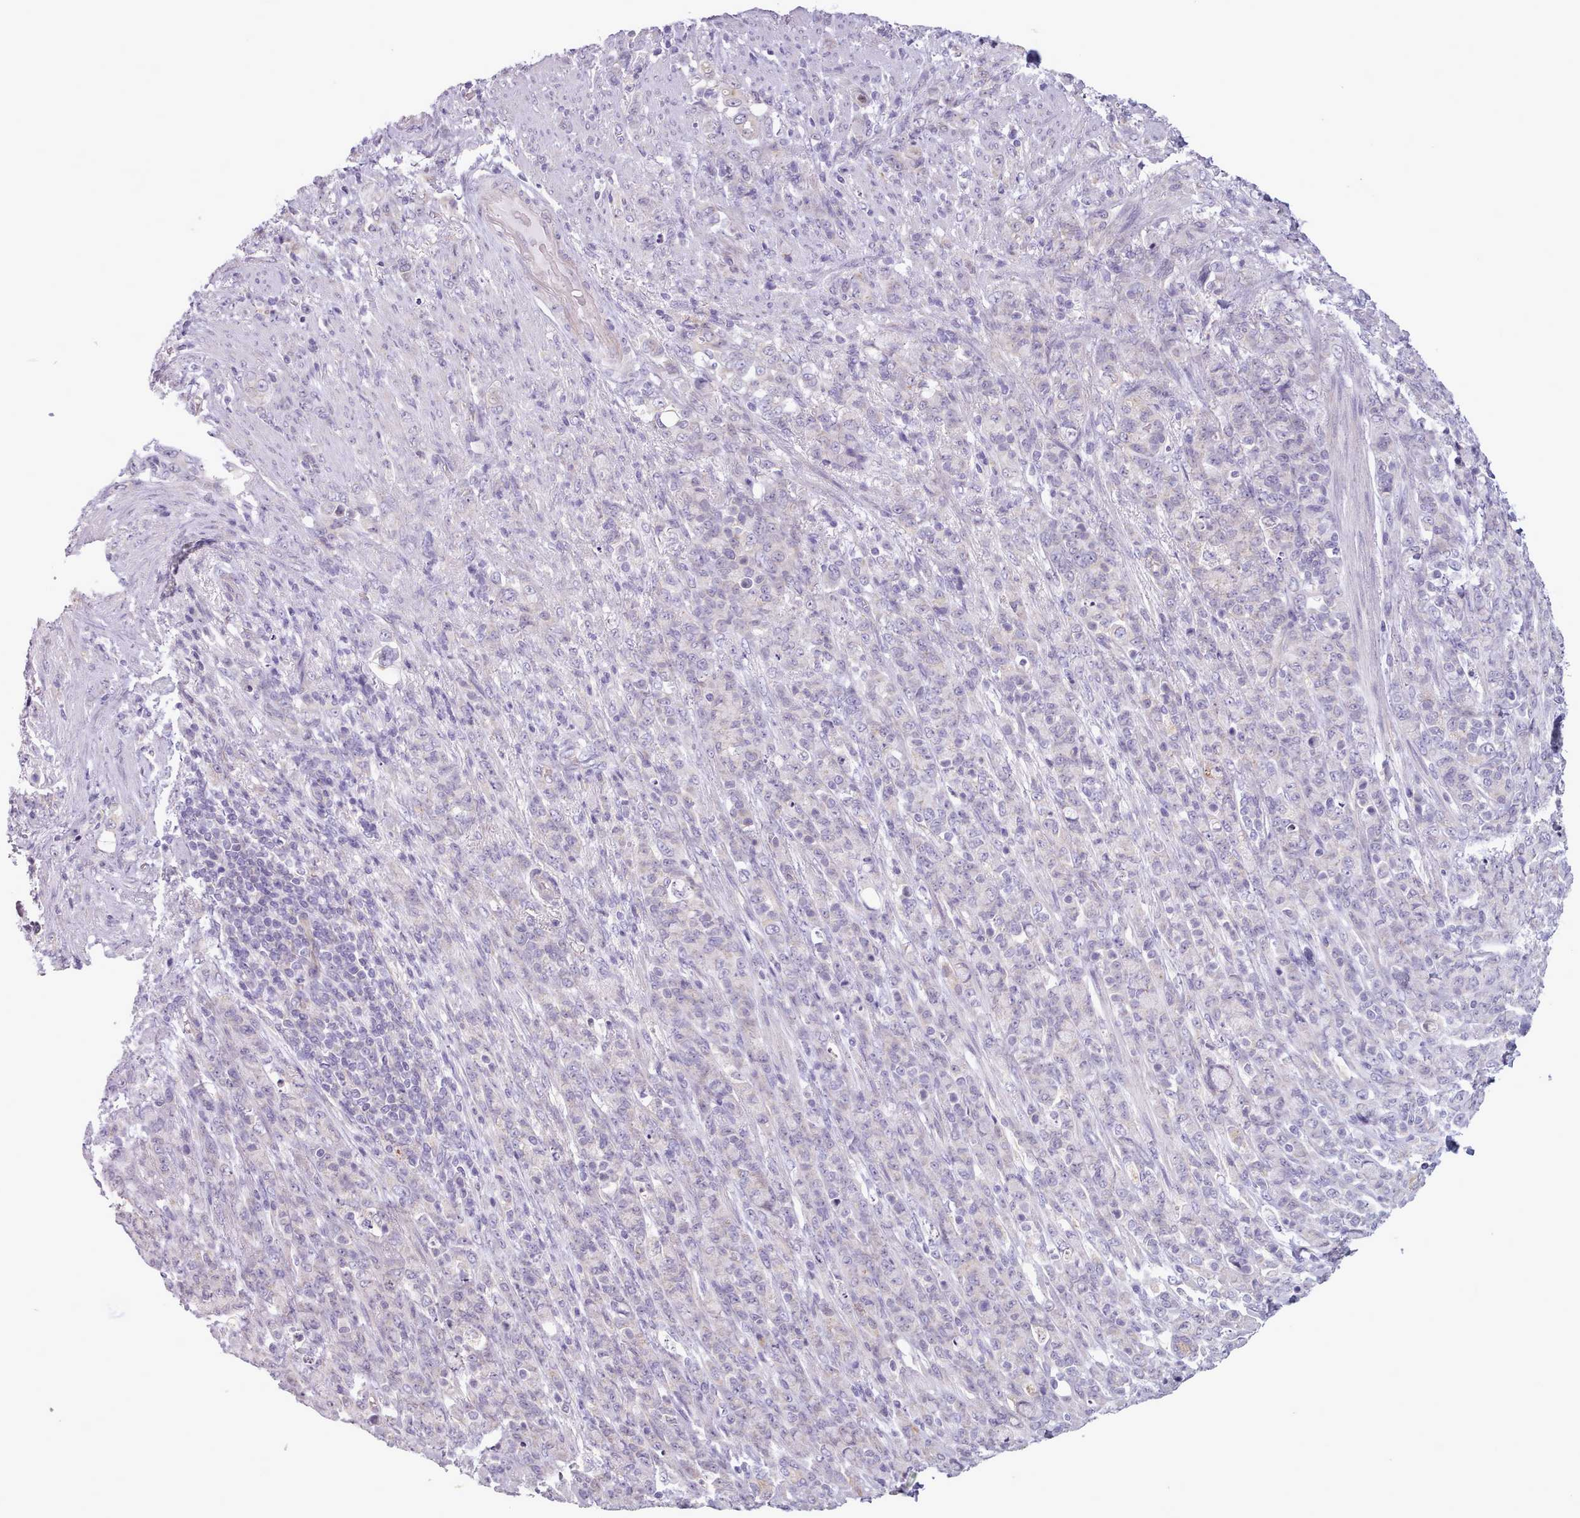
{"staining": {"intensity": "negative", "quantity": "none", "location": "none"}, "tissue": "stomach cancer", "cell_type": "Tumor cells", "image_type": "cancer", "snomed": [{"axis": "morphology", "description": "Adenocarcinoma, NOS"}, {"axis": "topography", "description": "Stomach"}], "caption": "A photomicrograph of human stomach cancer is negative for staining in tumor cells.", "gene": "SLURP1", "patient": {"sex": "female", "age": 79}}